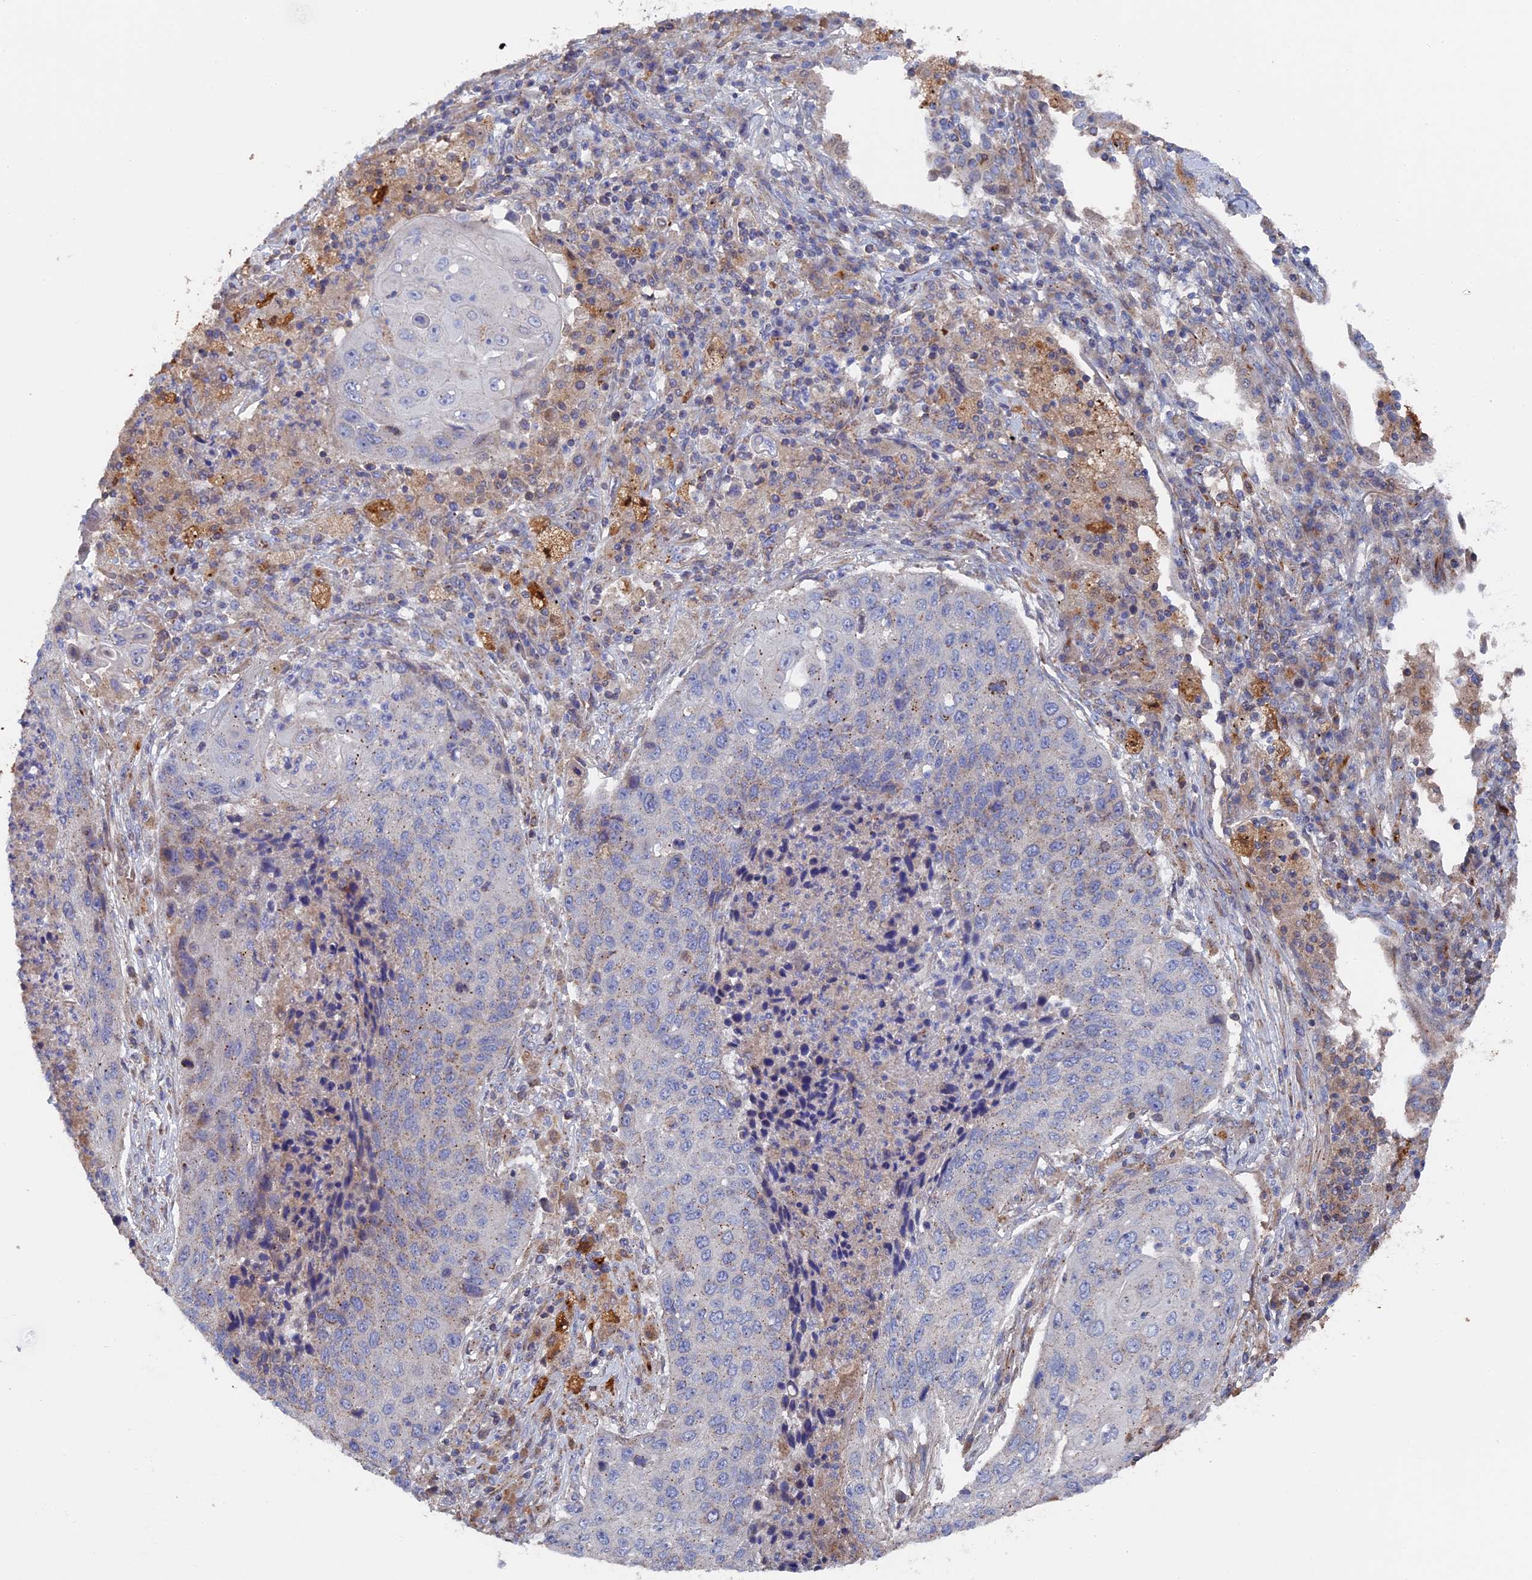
{"staining": {"intensity": "weak", "quantity": "<25%", "location": "cytoplasmic/membranous"}, "tissue": "lung cancer", "cell_type": "Tumor cells", "image_type": "cancer", "snomed": [{"axis": "morphology", "description": "Squamous cell carcinoma, NOS"}, {"axis": "topography", "description": "Lung"}], "caption": "The IHC photomicrograph has no significant positivity in tumor cells of squamous cell carcinoma (lung) tissue.", "gene": "SMG9", "patient": {"sex": "female", "age": 63}}